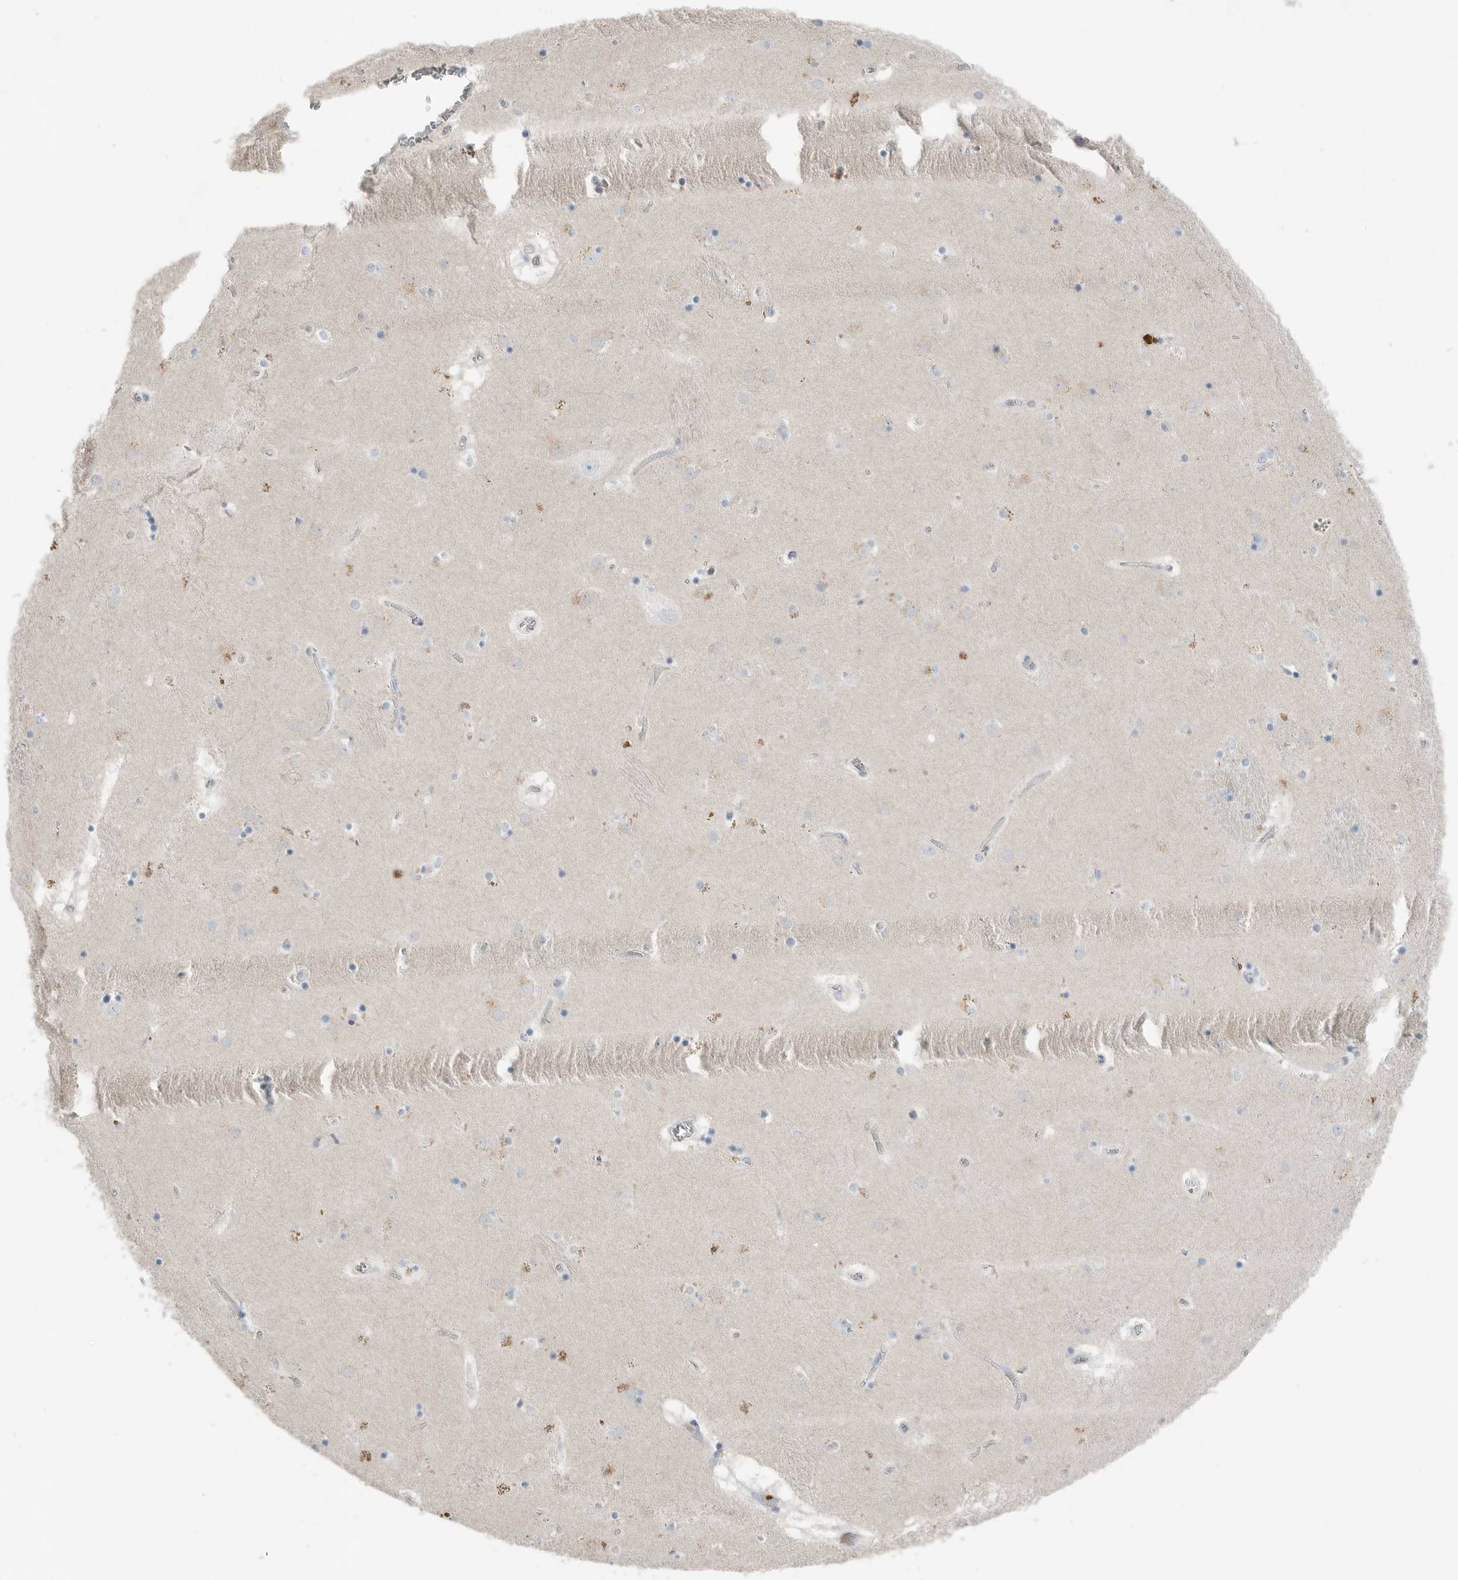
{"staining": {"intensity": "moderate", "quantity": "<25%", "location": "cytoplasmic/membranous"}, "tissue": "caudate", "cell_type": "Glial cells", "image_type": "normal", "snomed": [{"axis": "morphology", "description": "Normal tissue, NOS"}, {"axis": "topography", "description": "Lateral ventricle wall"}], "caption": "A brown stain shows moderate cytoplasmic/membranous staining of a protein in glial cells of normal caudate.", "gene": "SERPINB7", "patient": {"sex": "male", "age": 70}}